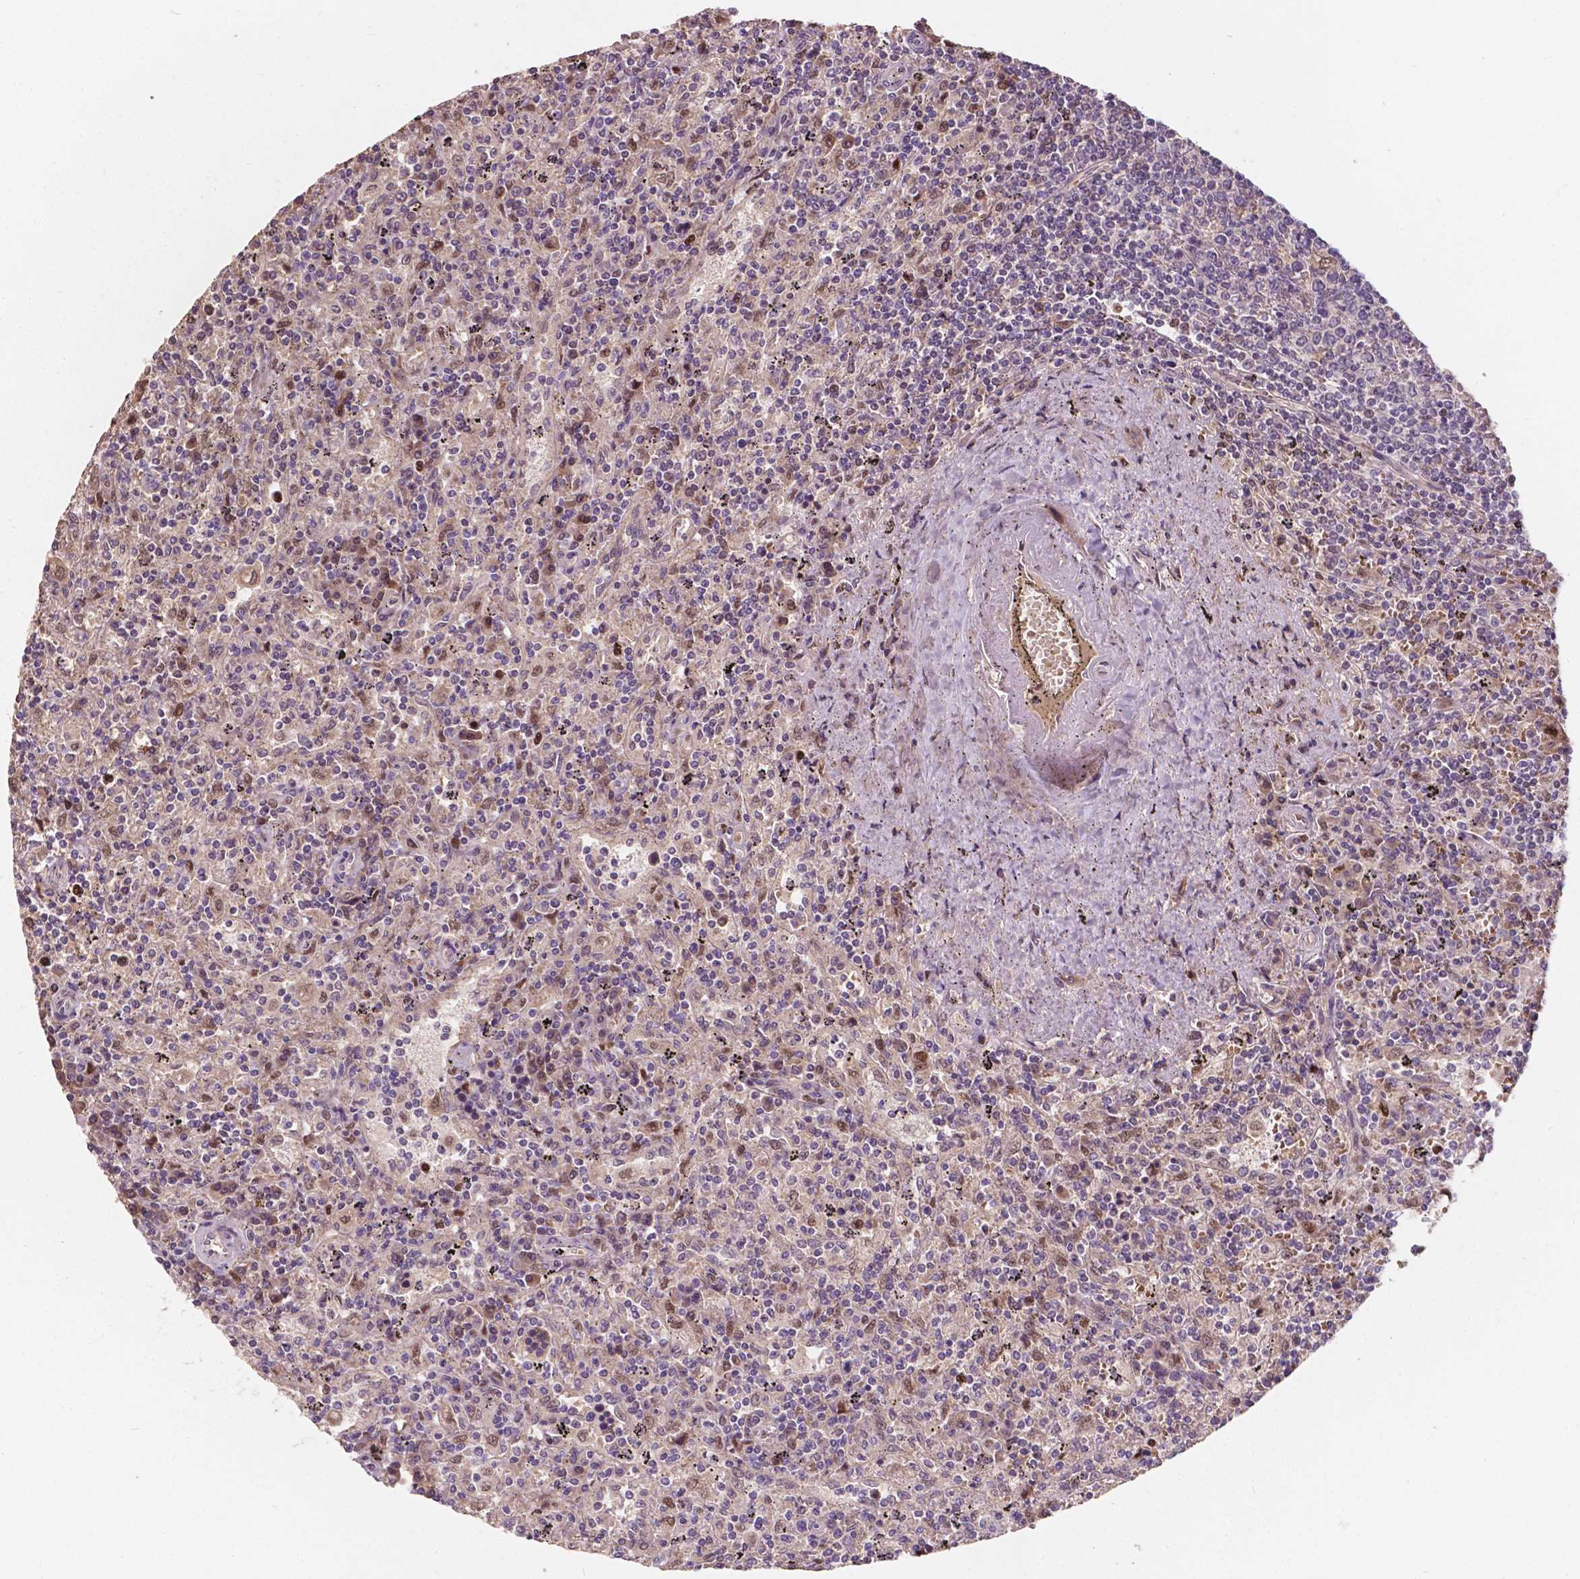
{"staining": {"intensity": "negative", "quantity": "none", "location": "none"}, "tissue": "lymphoma", "cell_type": "Tumor cells", "image_type": "cancer", "snomed": [{"axis": "morphology", "description": "Malignant lymphoma, non-Hodgkin's type, Low grade"}, {"axis": "topography", "description": "Spleen"}], "caption": "This micrograph is of malignant lymphoma, non-Hodgkin's type (low-grade) stained with immunohistochemistry (IHC) to label a protein in brown with the nuclei are counter-stained blue. There is no expression in tumor cells. The staining is performed using DAB (3,3'-diaminobenzidine) brown chromogen with nuclei counter-stained in using hematoxylin.", "gene": "DUSP16", "patient": {"sex": "male", "age": 62}}